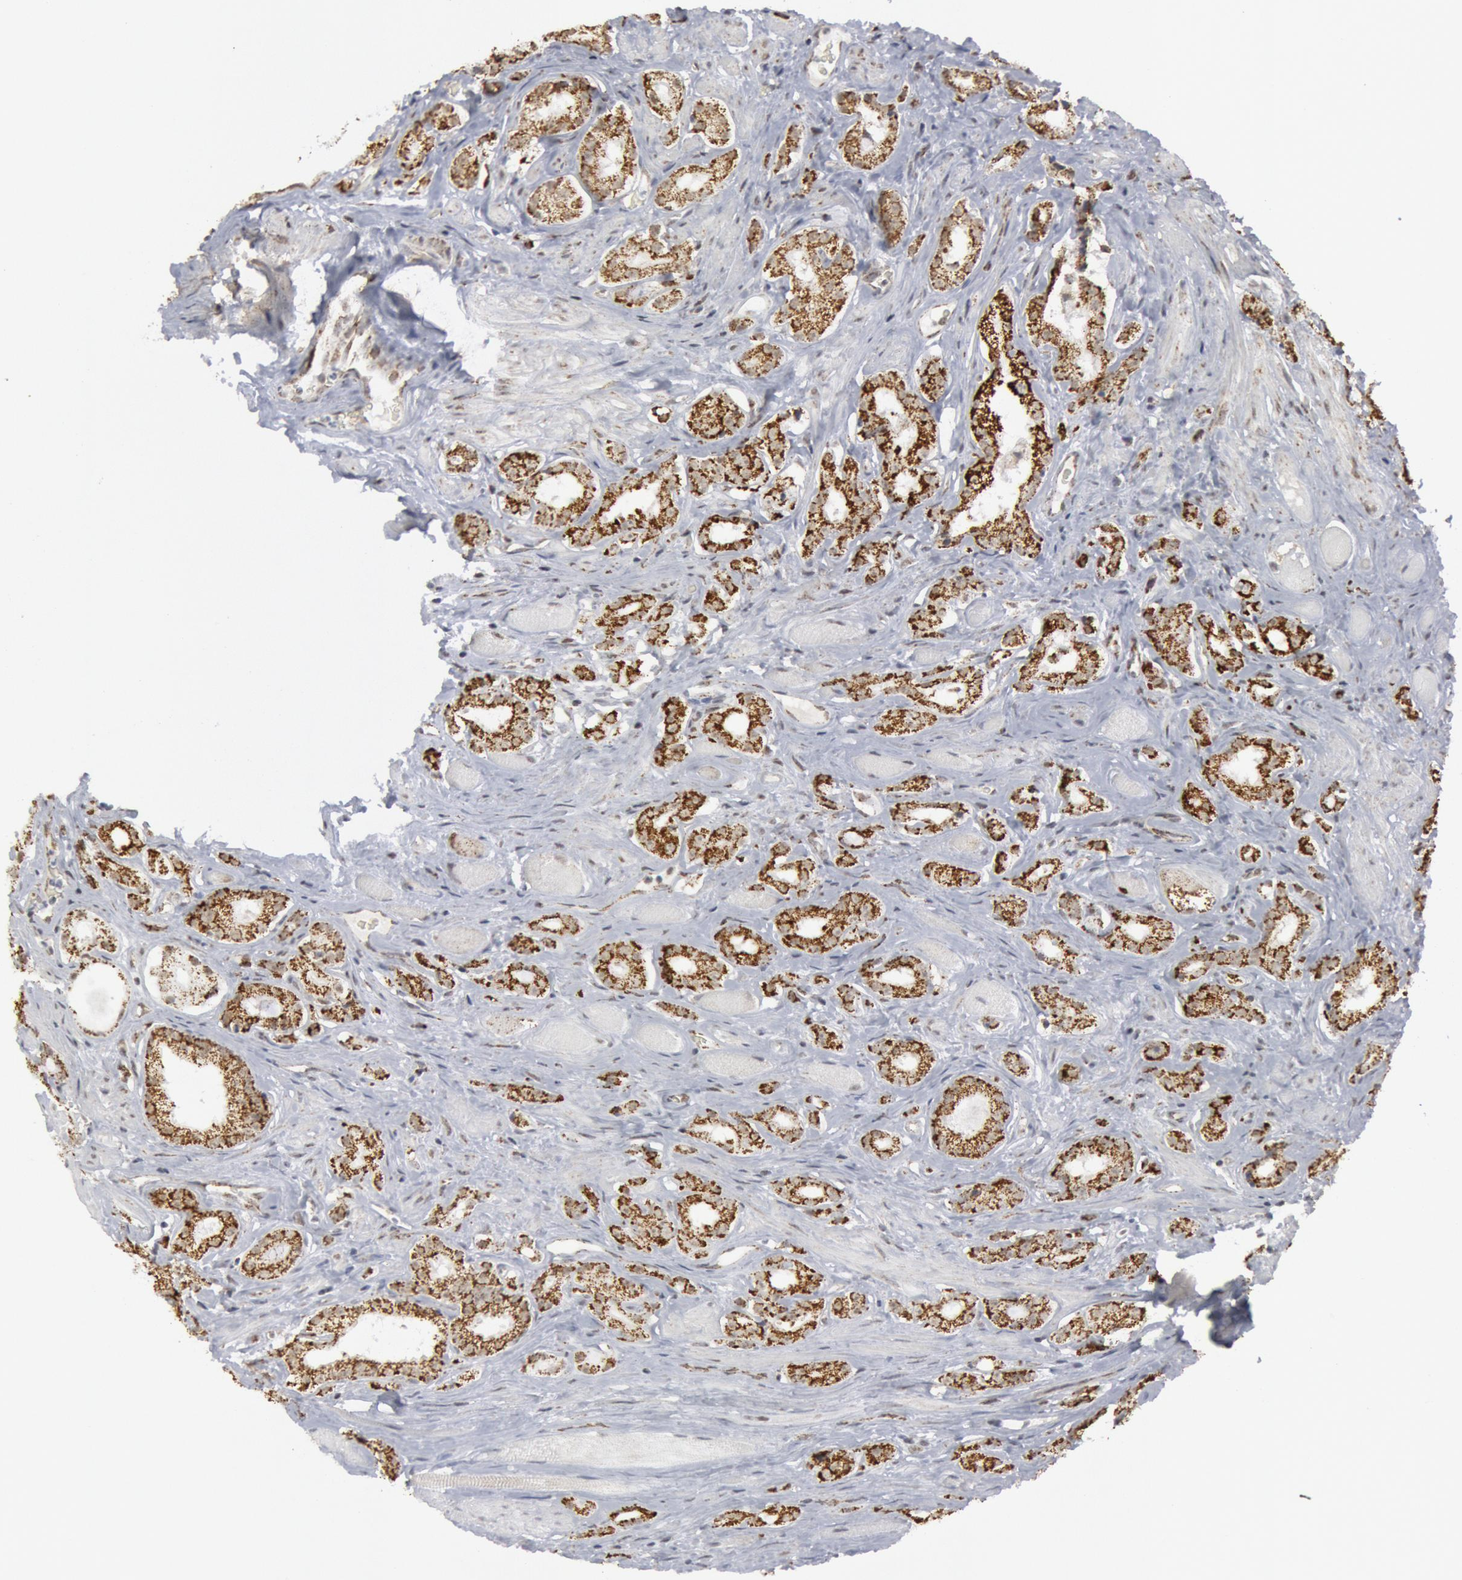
{"staining": {"intensity": "moderate", "quantity": ">75%", "location": "cytoplasmic/membranous"}, "tissue": "prostate cancer", "cell_type": "Tumor cells", "image_type": "cancer", "snomed": [{"axis": "morphology", "description": "Adenocarcinoma, Medium grade"}, {"axis": "topography", "description": "Prostate"}], "caption": "Tumor cells demonstrate medium levels of moderate cytoplasmic/membranous positivity in about >75% of cells in adenocarcinoma (medium-grade) (prostate).", "gene": "CASP9", "patient": {"sex": "male", "age": 53}}